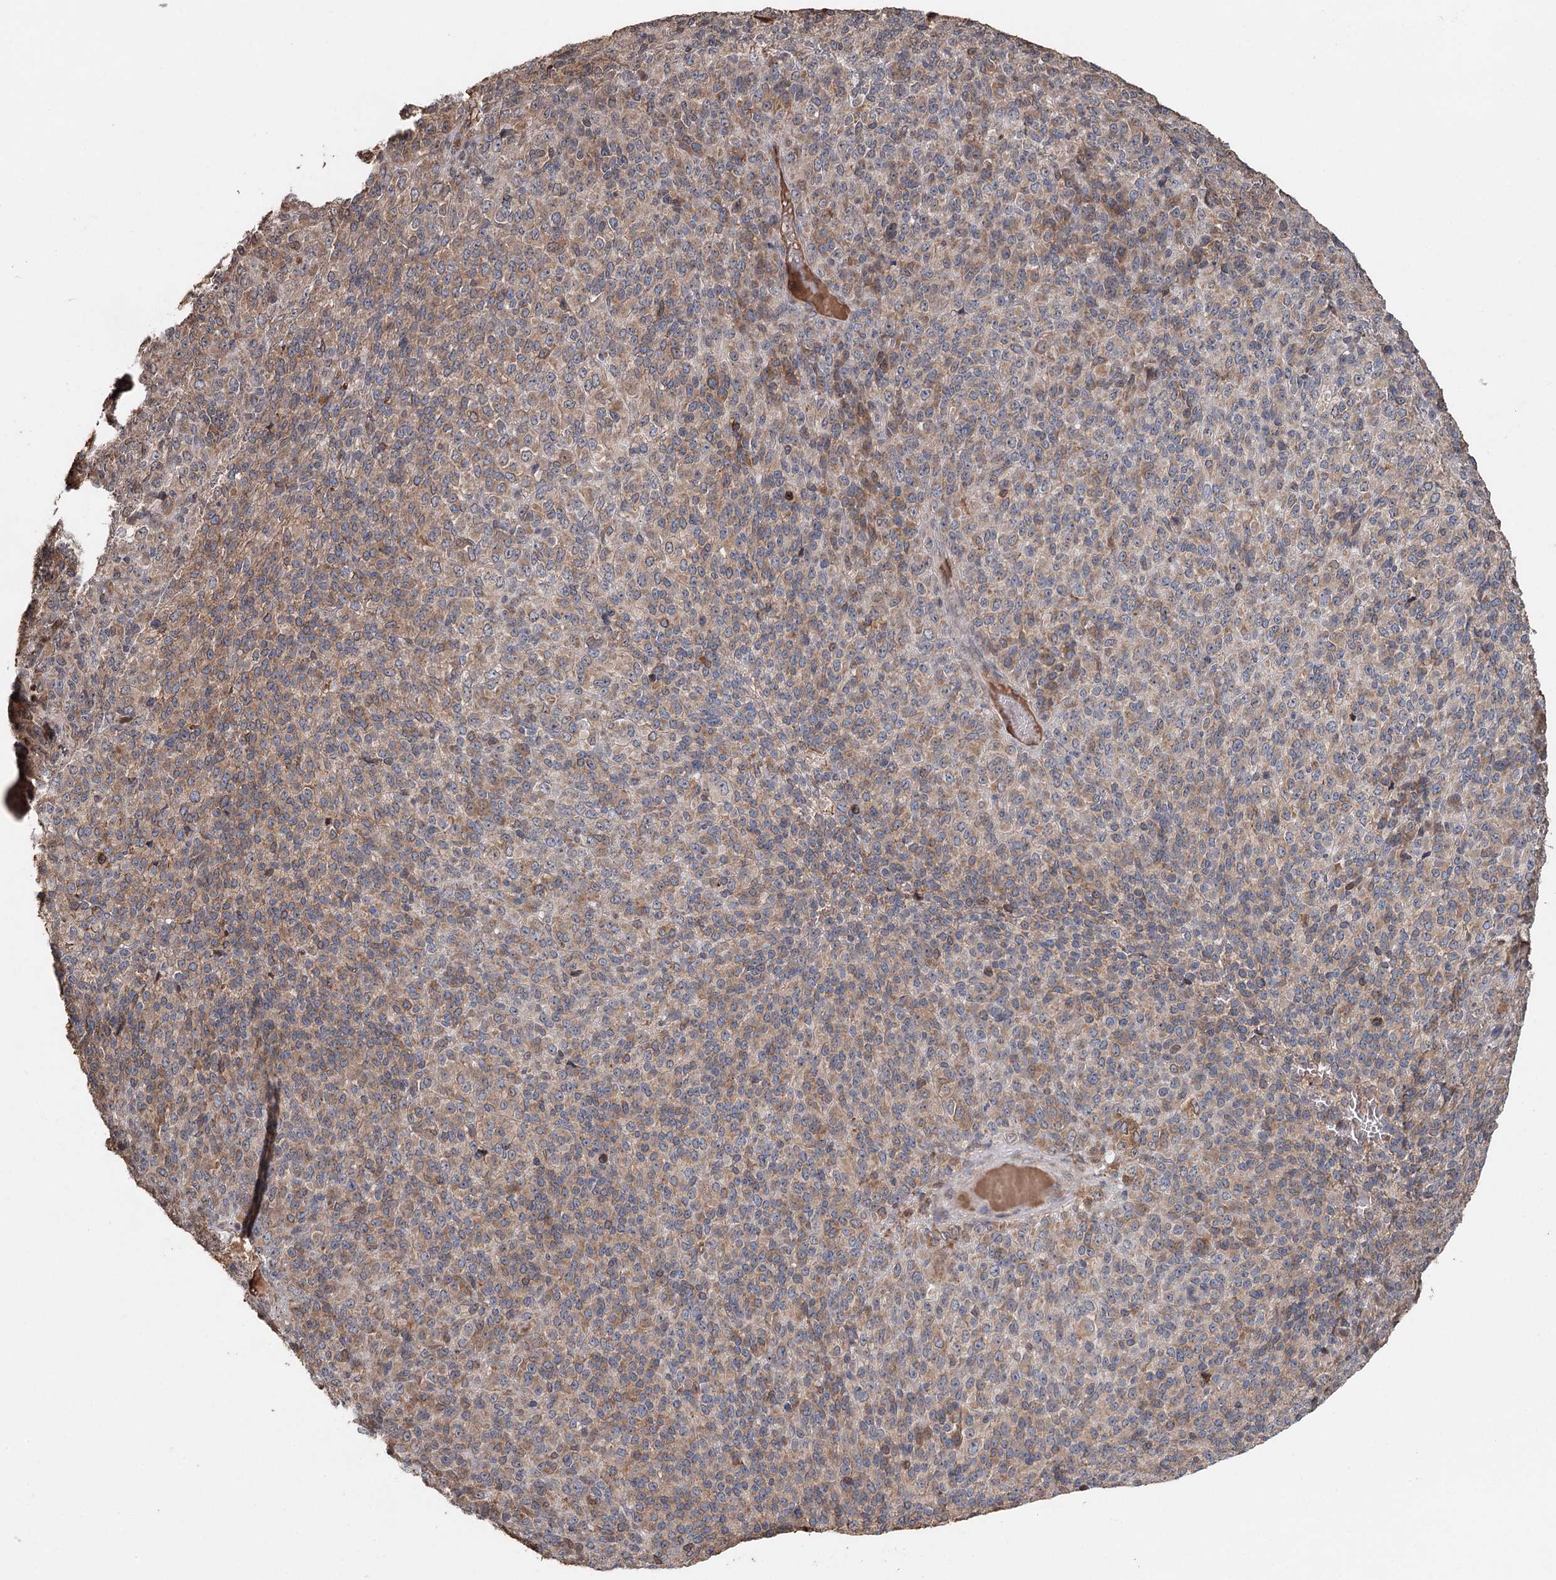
{"staining": {"intensity": "moderate", "quantity": "25%-75%", "location": "cytoplasmic/membranous"}, "tissue": "melanoma", "cell_type": "Tumor cells", "image_type": "cancer", "snomed": [{"axis": "morphology", "description": "Malignant melanoma, Metastatic site"}, {"axis": "topography", "description": "Brain"}], "caption": "IHC photomicrograph of melanoma stained for a protein (brown), which reveals medium levels of moderate cytoplasmic/membranous staining in about 25%-75% of tumor cells.", "gene": "SYVN1", "patient": {"sex": "female", "age": 56}}